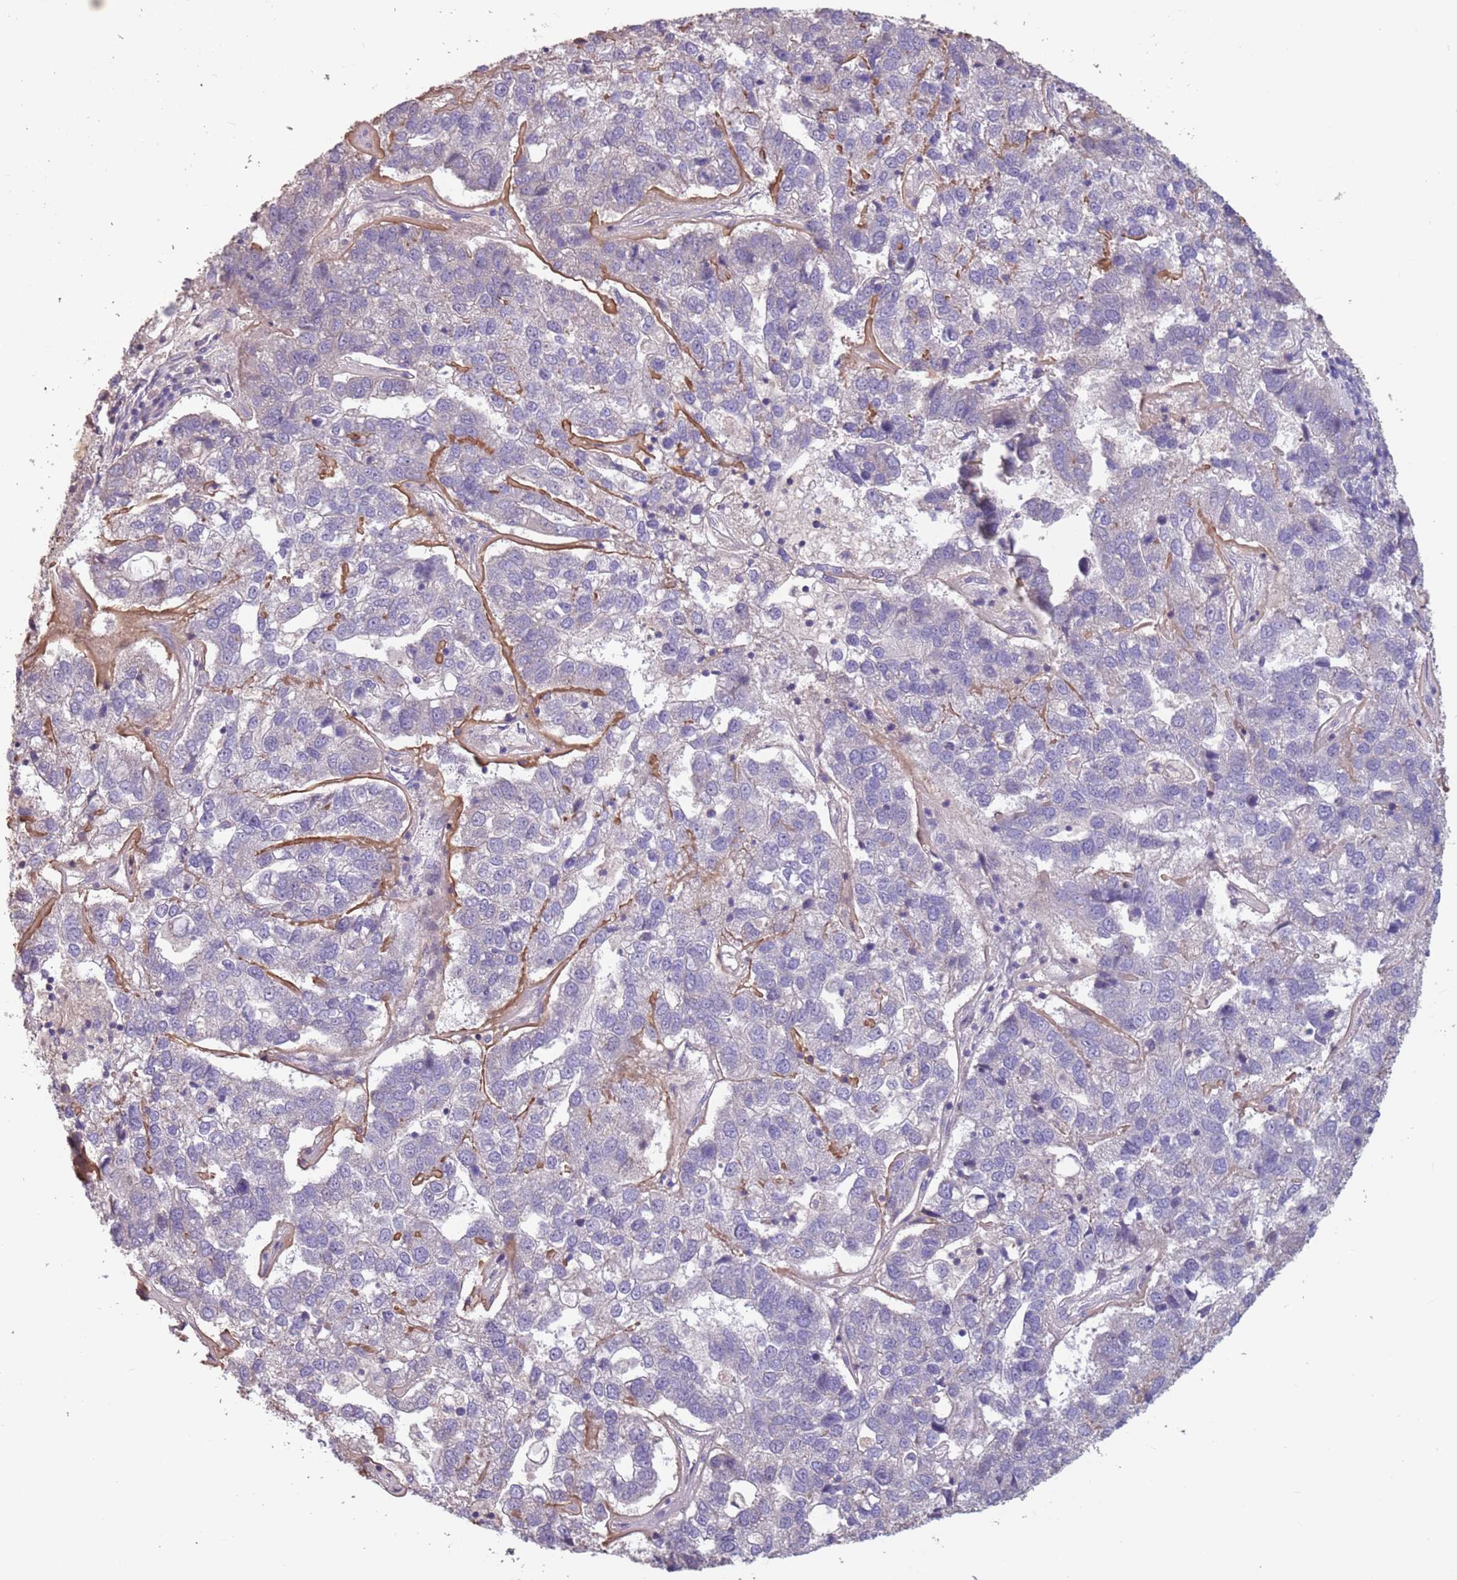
{"staining": {"intensity": "negative", "quantity": "none", "location": "none"}, "tissue": "pancreatic cancer", "cell_type": "Tumor cells", "image_type": "cancer", "snomed": [{"axis": "morphology", "description": "Adenocarcinoma, NOS"}, {"axis": "topography", "description": "Pancreas"}], "caption": "Immunohistochemical staining of human adenocarcinoma (pancreatic) reveals no significant staining in tumor cells. Brightfield microscopy of IHC stained with DAB (brown) and hematoxylin (blue), captured at high magnification.", "gene": "MBD3L1", "patient": {"sex": "female", "age": 61}}